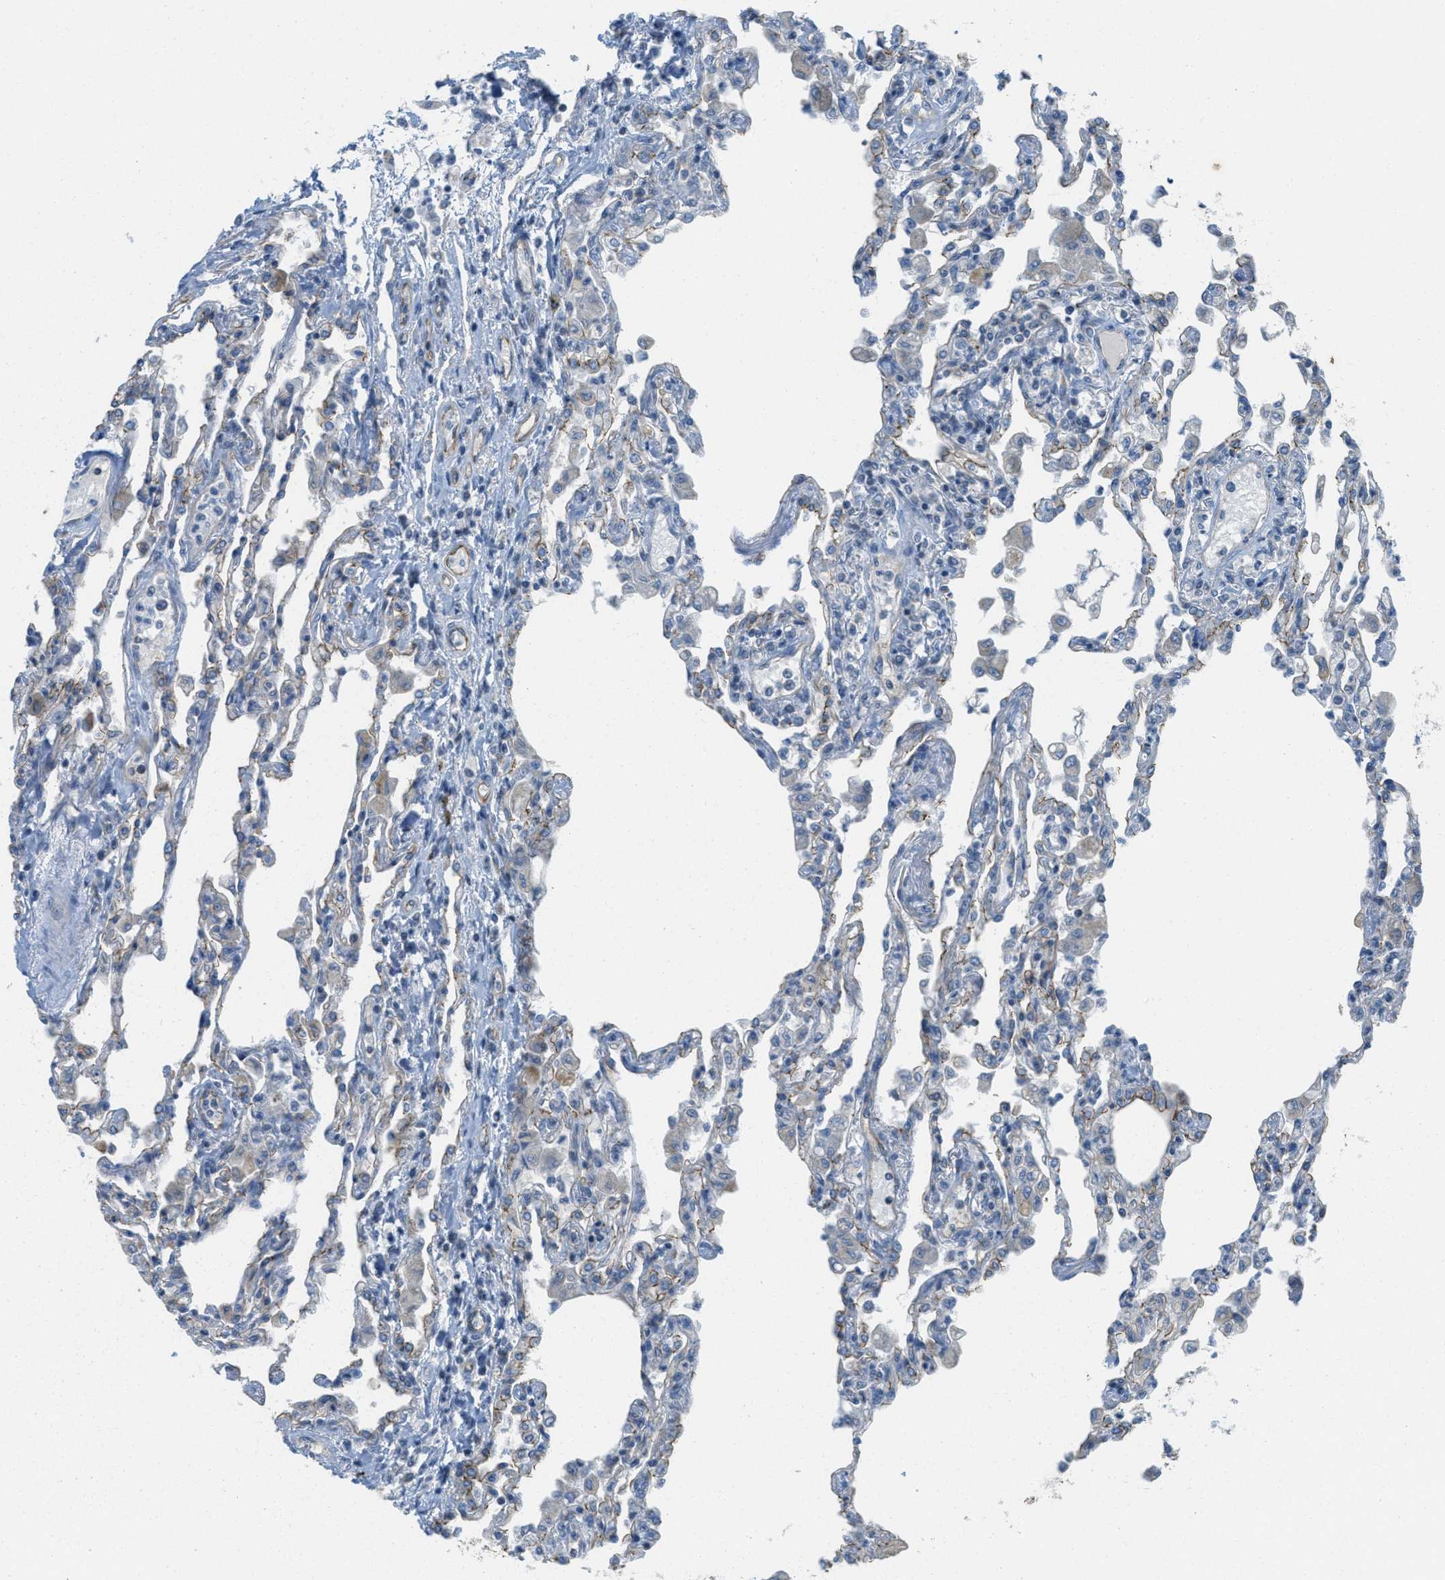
{"staining": {"intensity": "negative", "quantity": "none", "location": "none"}, "tissue": "lung", "cell_type": "Alveolar cells", "image_type": "normal", "snomed": [{"axis": "morphology", "description": "Normal tissue, NOS"}, {"axis": "topography", "description": "Bronchus"}, {"axis": "topography", "description": "Lung"}], "caption": "Protein analysis of unremarkable lung reveals no significant positivity in alveolar cells. (IHC, brightfield microscopy, high magnification).", "gene": "BTN3A1", "patient": {"sex": "female", "age": 49}}